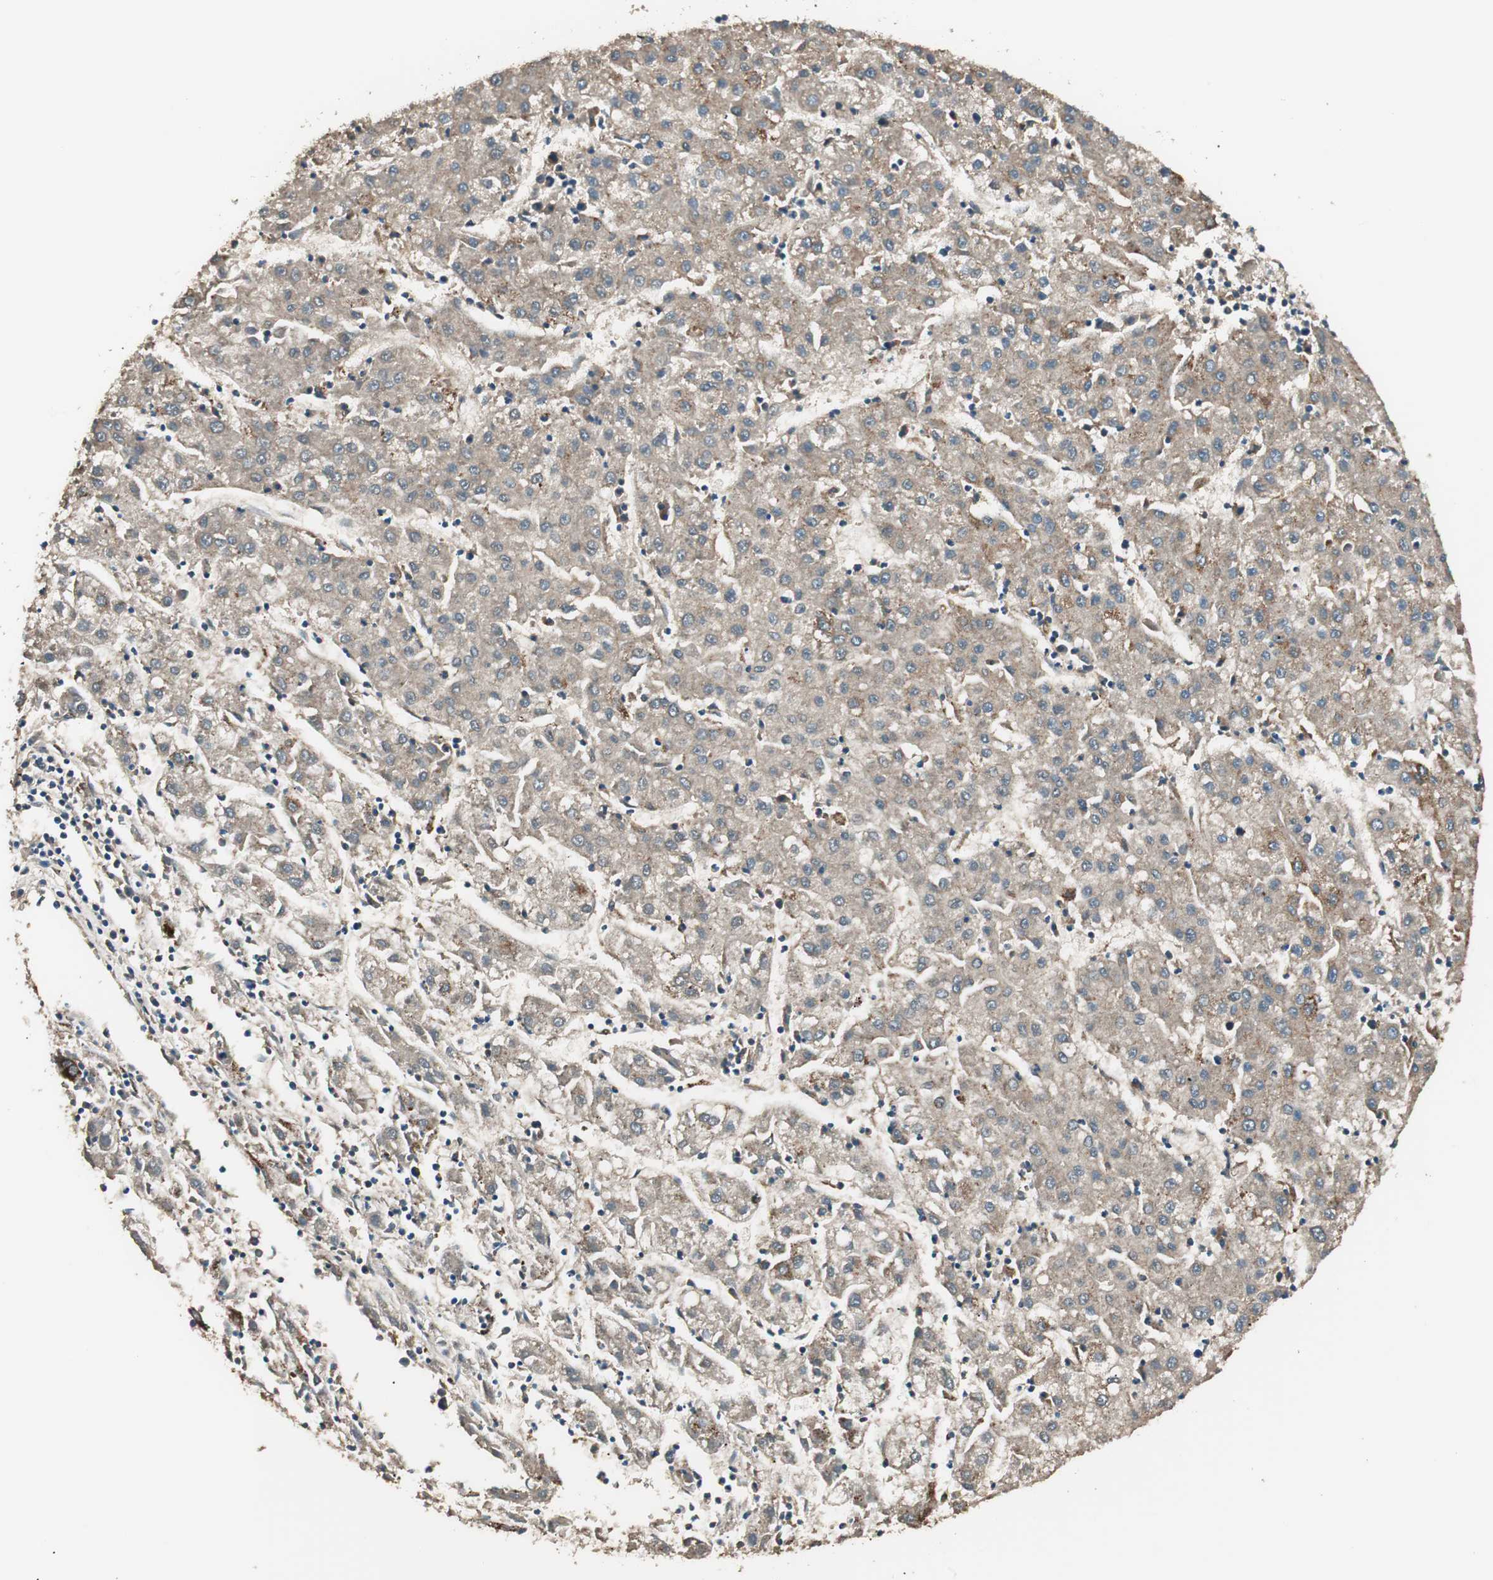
{"staining": {"intensity": "weak", "quantity": ">75%", "location": "cytoplasmic/membranous"}, "tissue": "liver cancer", "cell_type": "Tumor cells", "image_type": "cancer", "snomed": [{"axis": "morphology", "description": "Carcinoma, Hepatocellular, NOS"}, {"axis": "topography", "description": "Liver"}], "caption": "A histopathology image of liver hepatocellular carcinoma stained for a protein reveals weak cytoplasmic/membranous brown staining in tumor cells. The protein is stained brown, and the nuclei are stained in blue (DAB (3,3'-diaminobenzidine) IHC with brightfield microscopy, high magnification).", "gene": "NFRKB", "patient": {"sex": "male", "age": 72}}